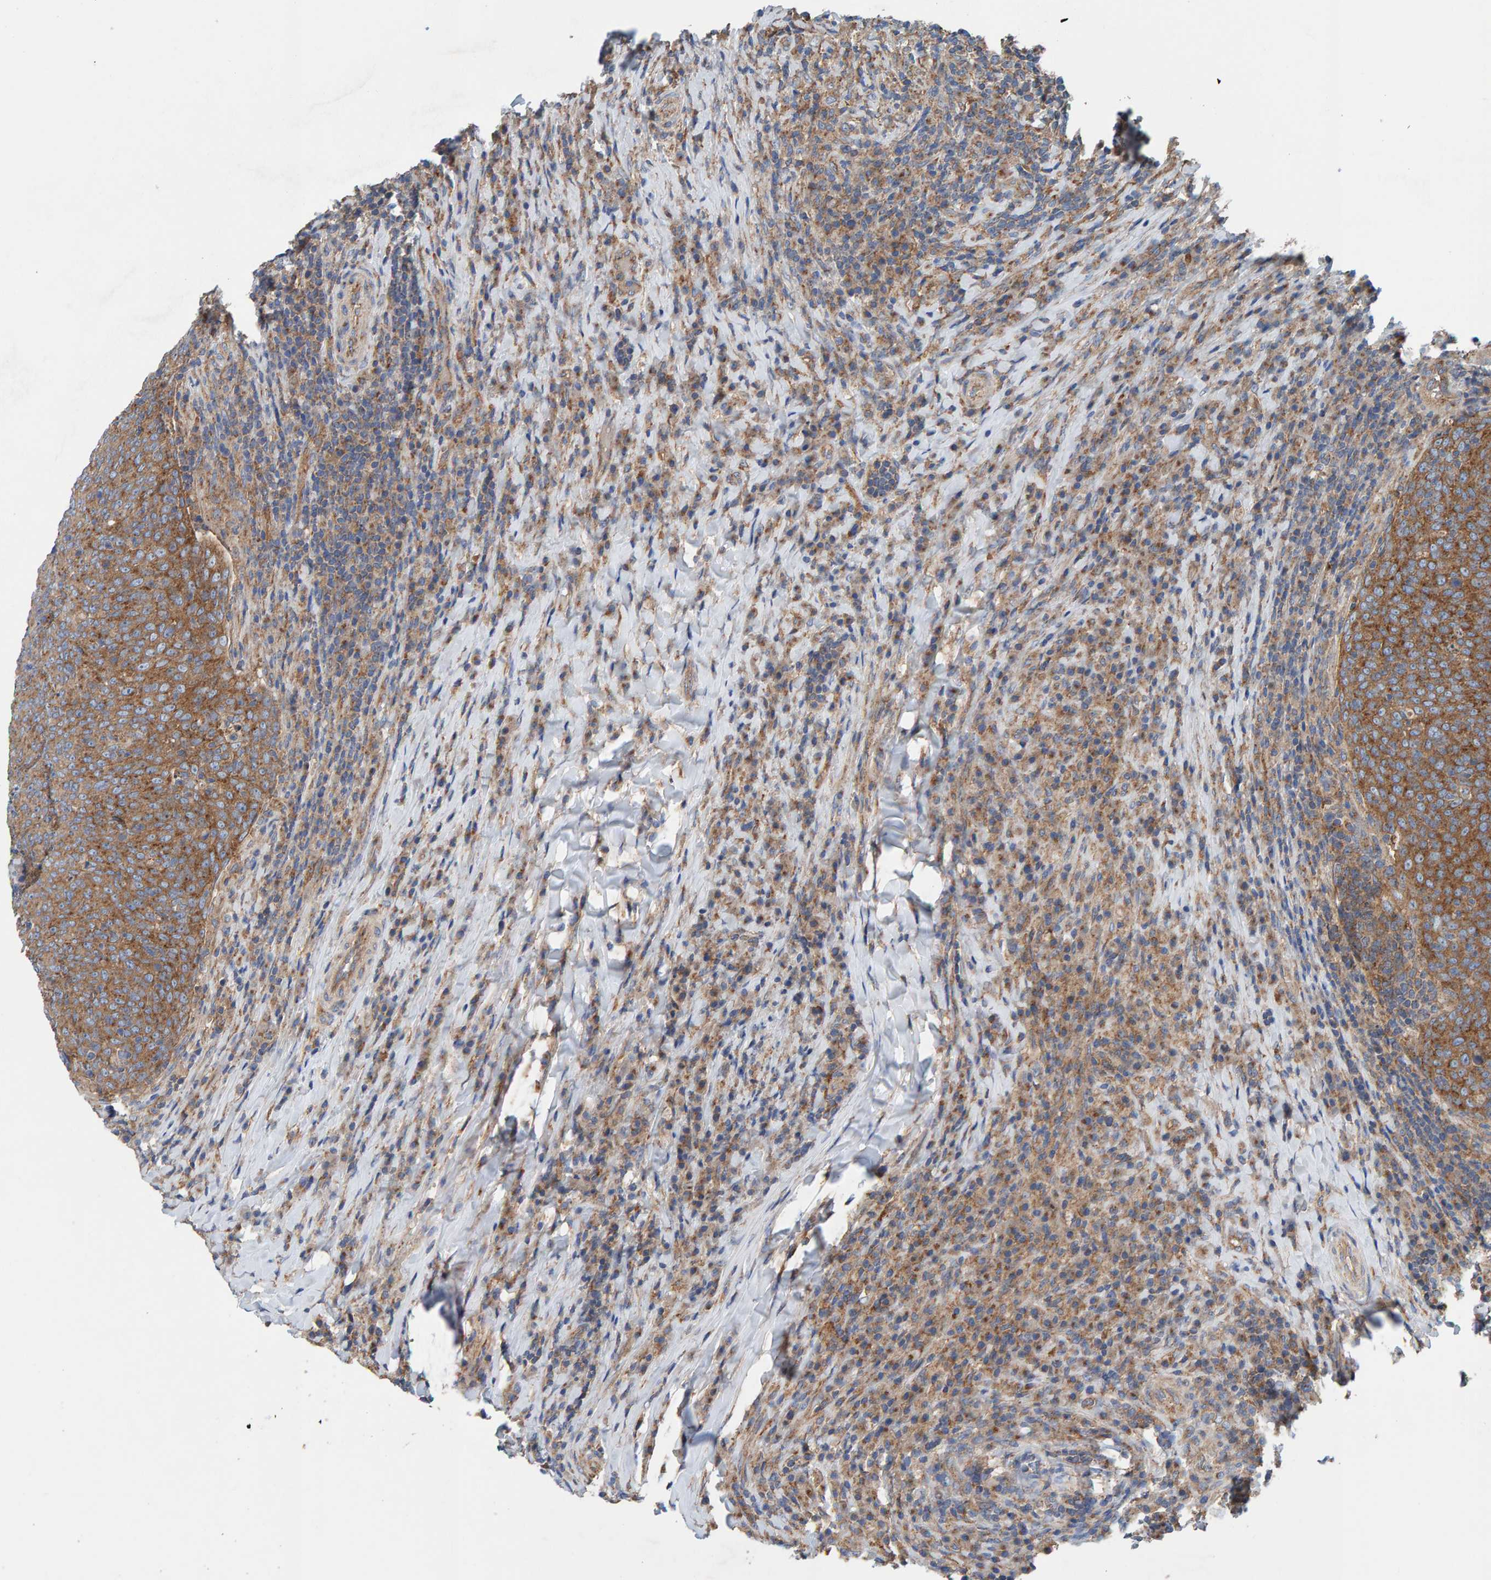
{"staining": {"intensity": "moderate", "quantity": ">75%", "location": "cytoplasmic/membranous"}, "tissue": "head and neck cancer", "cell_type": "Tumor cells", "image_type": "cancer", "snomed": [{"axis": "morphology", "description": "Squamous cell carcinoma, NOS"}, {"axis": "morphology", "description": "Squamous cell carcinoma, metastatic, NOS"}, {"axis": "topography", "description": "Lymph node"}, {"axis": "topography", "description": "Head-Neck"}], "caption": "Head and neck metastatic squamous cell carcinoma was stained to show a protein in brown. There is medium levels of moderate cytoplasmic/membranous positivity in about >75% of tumor cells.", "gene": "MKLN1", "patient": {"sex": "male", "age": 62}}